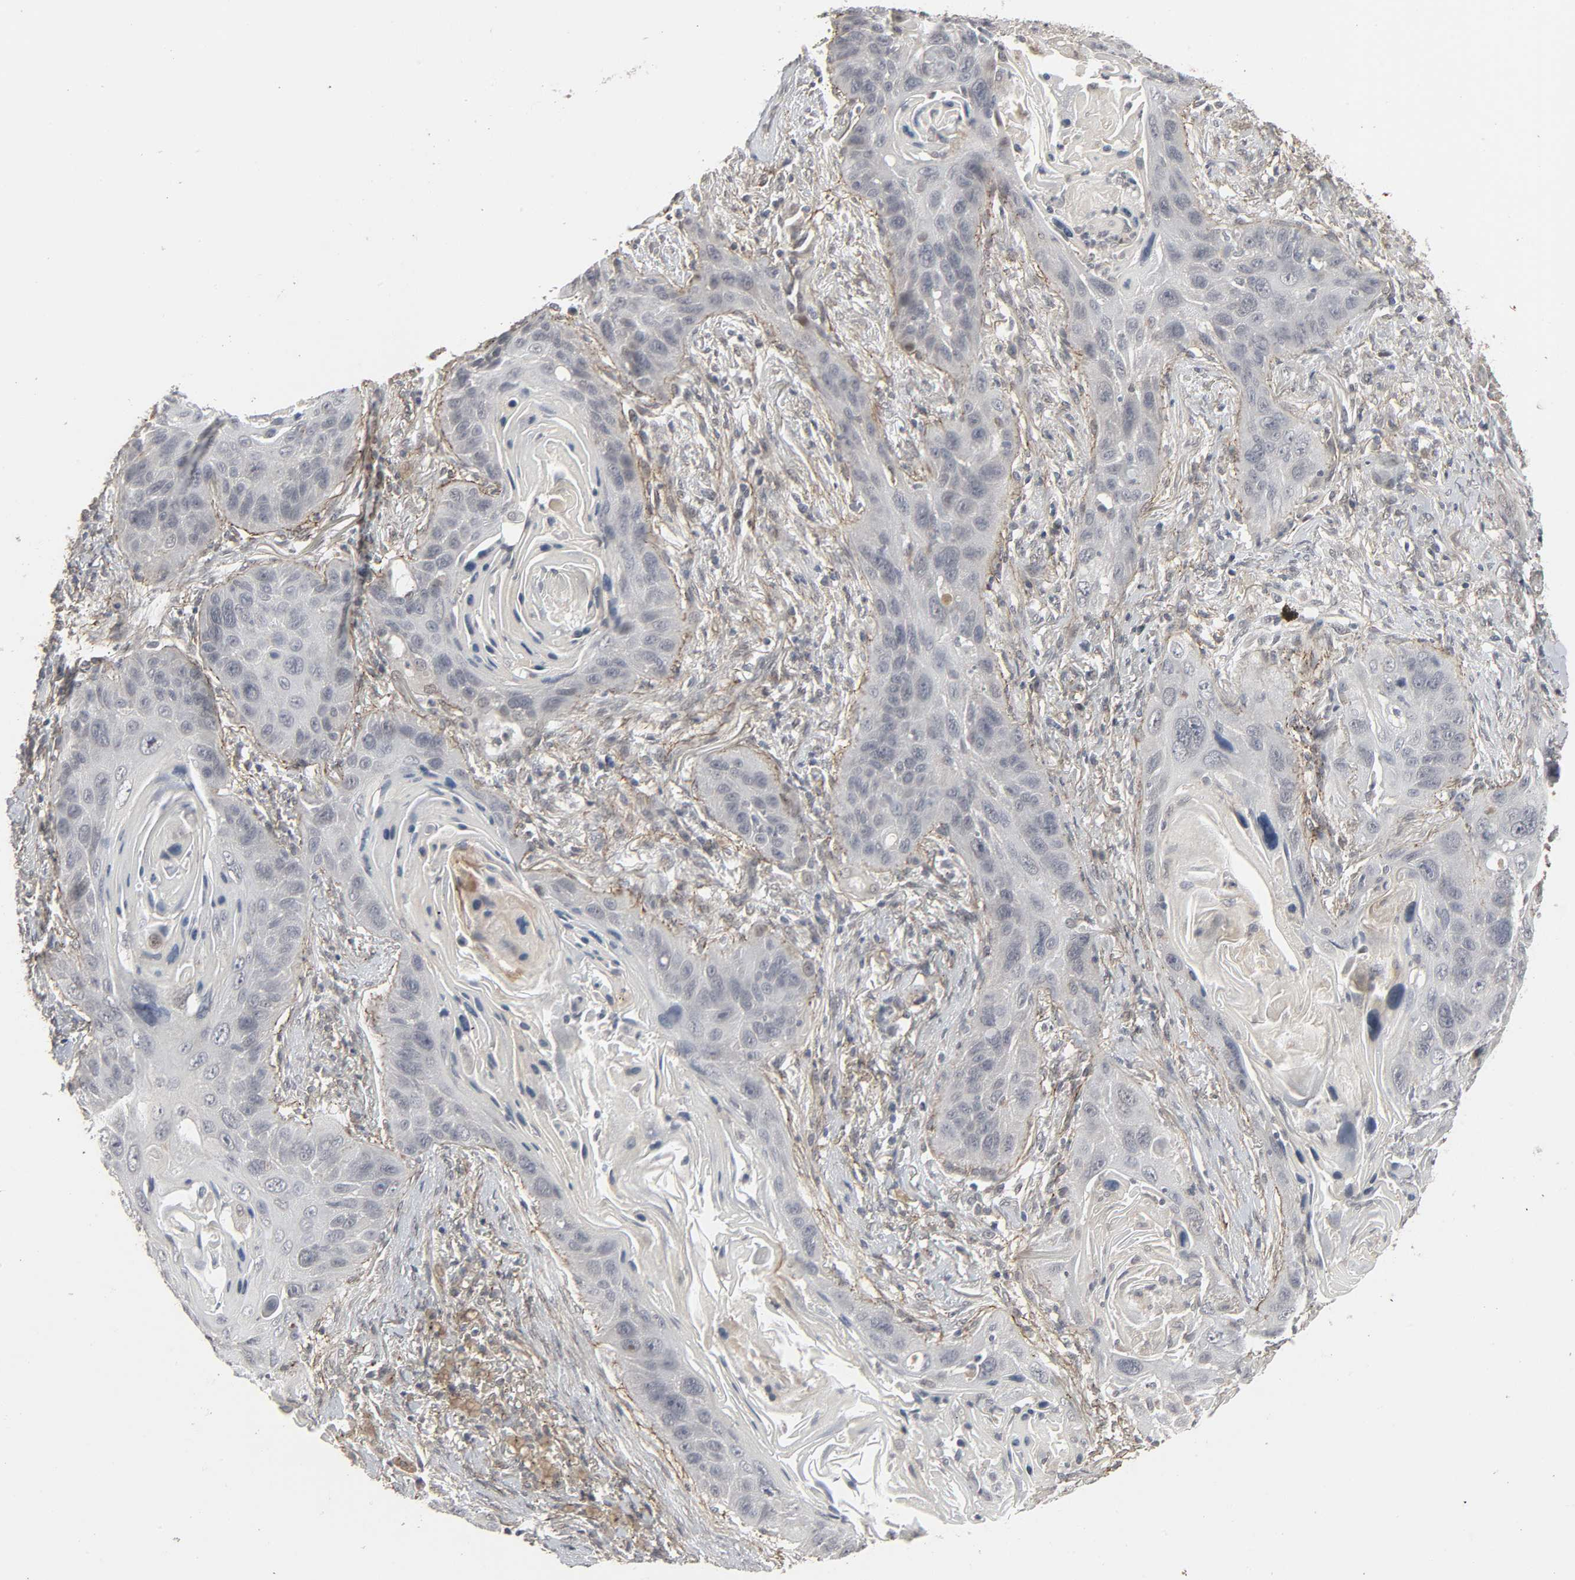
{"staining": {"intensity": "negative", "quantity": "none", "location": "none"}, "tissue": "lung cancer", "cell_type": "Tumor cells", "image_type": "cancer", "snomed": [{"axis": "morphology", "description": "Squamous cell carcinoma, NOS"}, {"axis": "topography", "description": "Lung"}], "caption": "Tumor cells show no significant protein expression in squamous cell carcinoma (lung).", "gene": "ZNF222", "patient": {"sex": "female", "age": 67}}